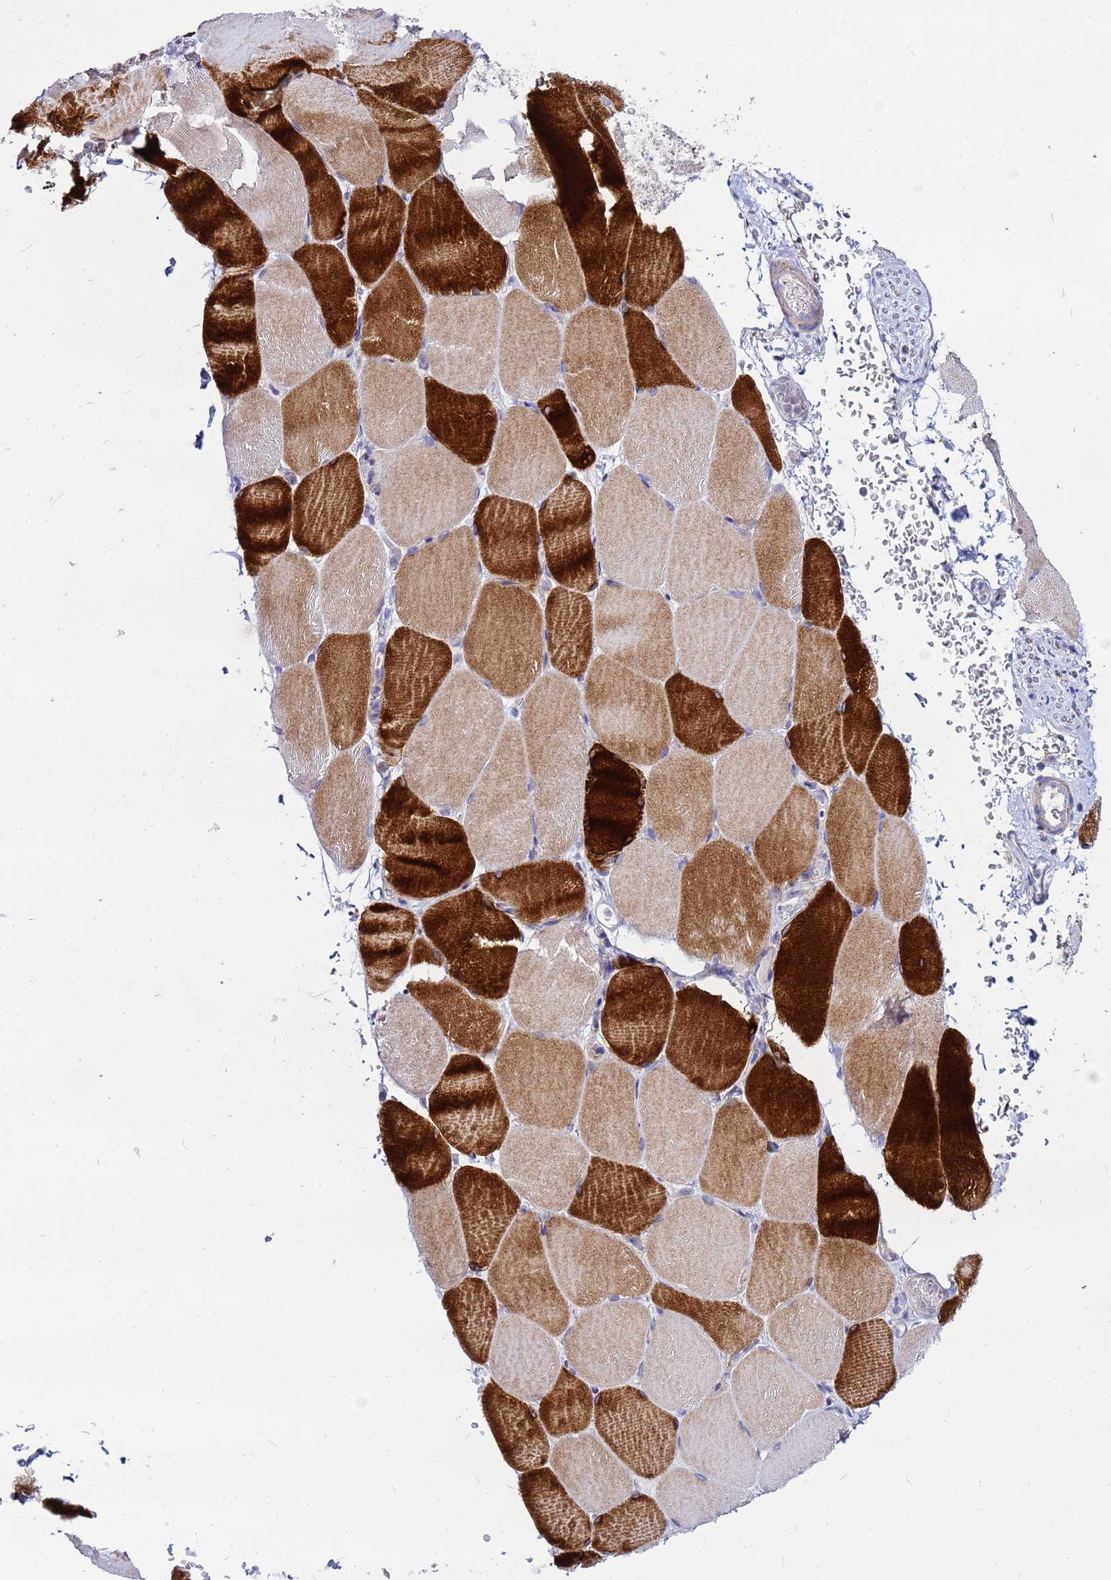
{"staining": {"intensity": "strong", "quantity": "25%-75%", "location": "cytoplasmic/membranous"}, "tissue": "skeletal muscle", "cell_type": "Myocytes", "image_type": "normal", "snomed": [{"axis": "morphology", "description": "Normal tissue, NOS"}, {"axis": "topography", "description": "Skeletal muscle"}, {"axis": "topography", "description": "Parathyroid gland"}], "caption": "This photomicrograph exhibits normal skeletal muscle stained with immunohistochemistry to label a protein in brown. The cytoplasmic/membranous of myocytes show strong positivity for the protein. Nuclei are counter-stained blue.", "gene": "FAHD2A", "patient": {"sex": "female", "age": 37}}